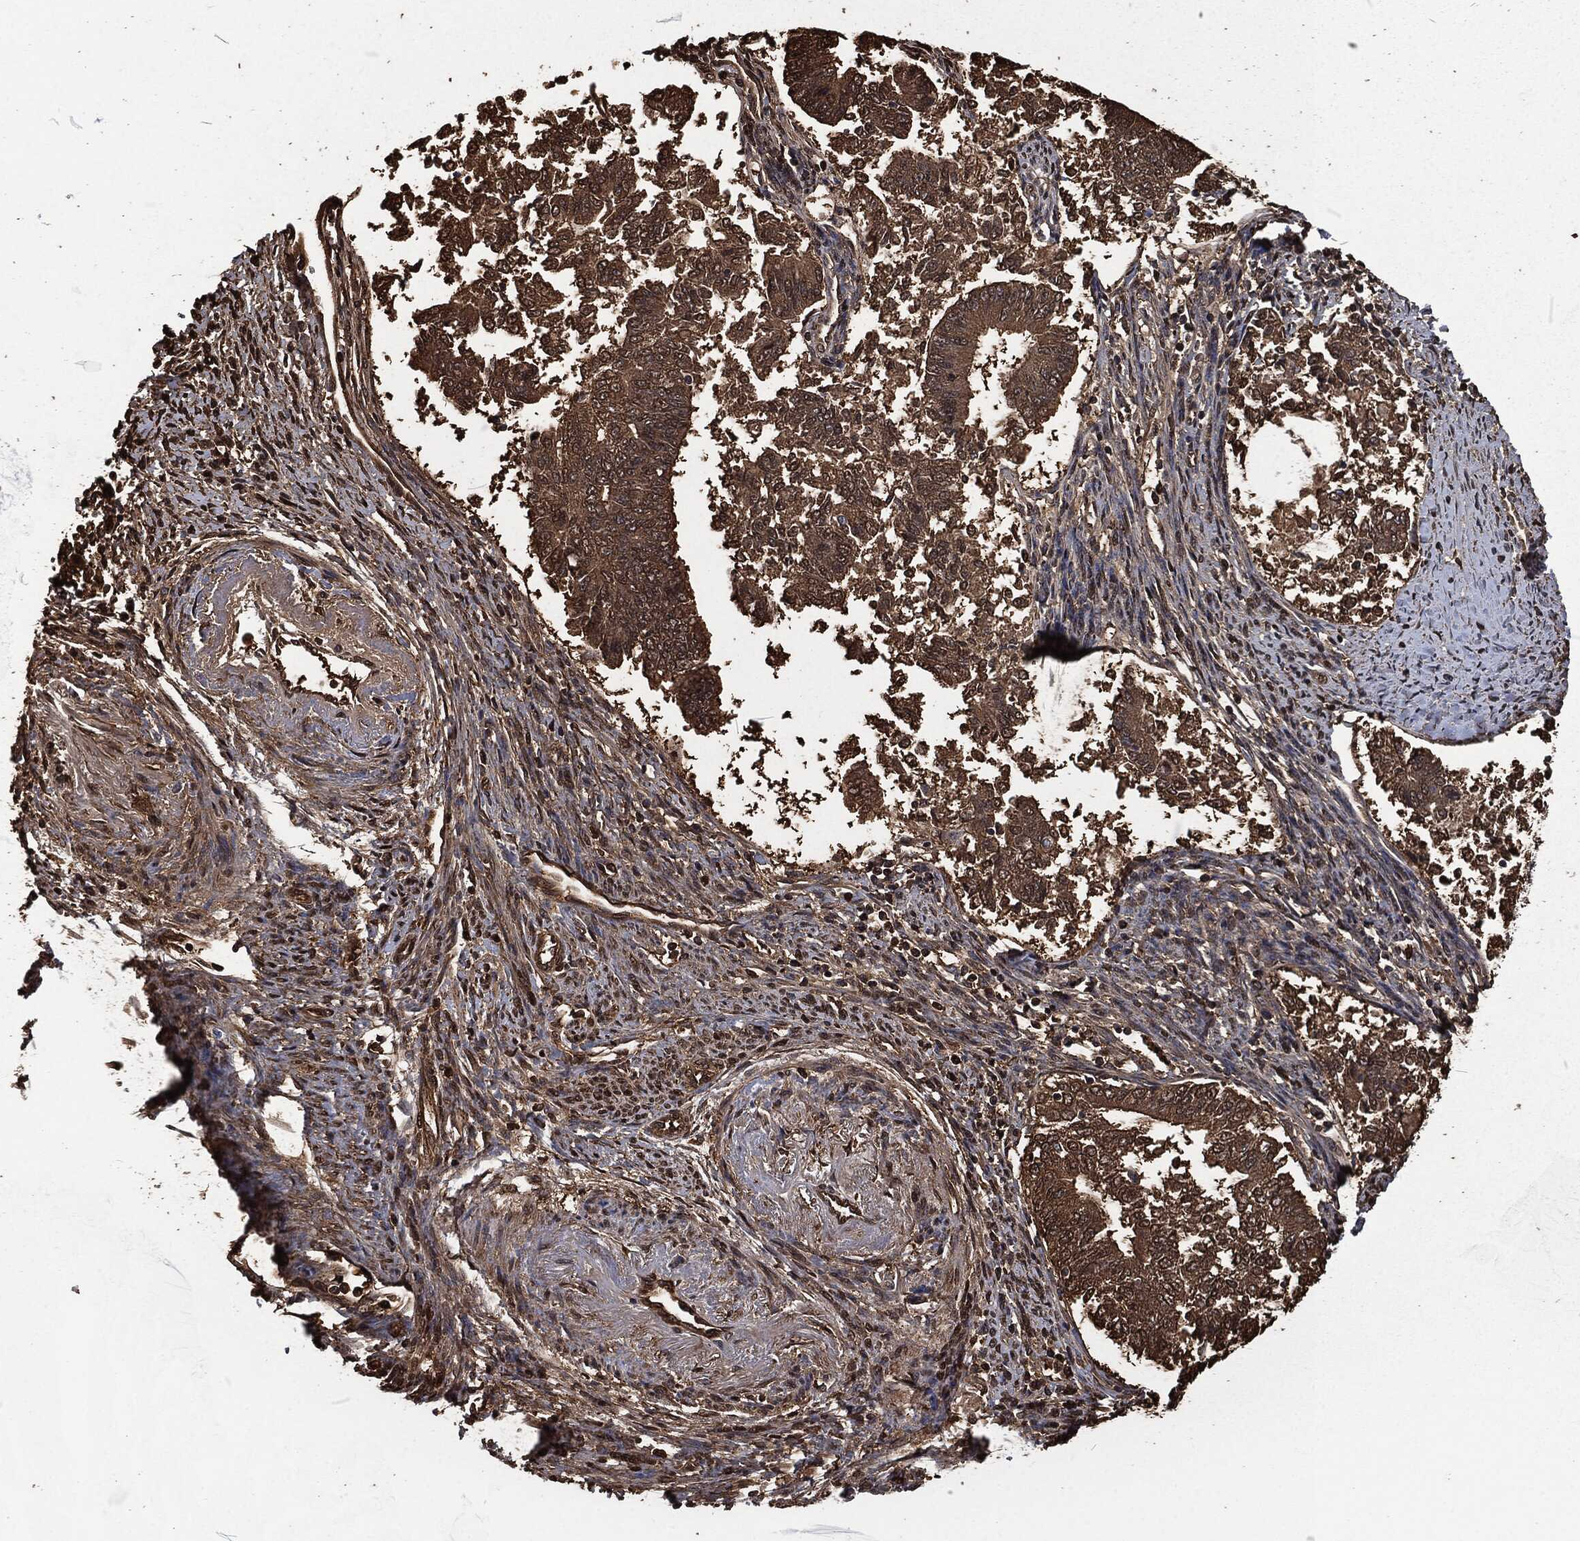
{"staining": {"intensity": "strong", "quantity": ">75%", "location": "cytoplasmic/membranous"}, "tissue": "endometrial cancer", "cell_type": "Tumor cells", "image_type": "cancer", "snomed": [{"axis": "morphology", "description": "Adenocarcinoma, NOS"}, {"axis": "topography", "description": "Endometrium"}], "caption": "Adenocarcinoma (endometrial) stained for a protein shows strong cytoplasmic/membranous positivity in tumor cells. (Brightfield microscopy of DAB IHC at high magnification).", "gene": "PRDX4", "patient": {"sex": "female", "age": 65}}